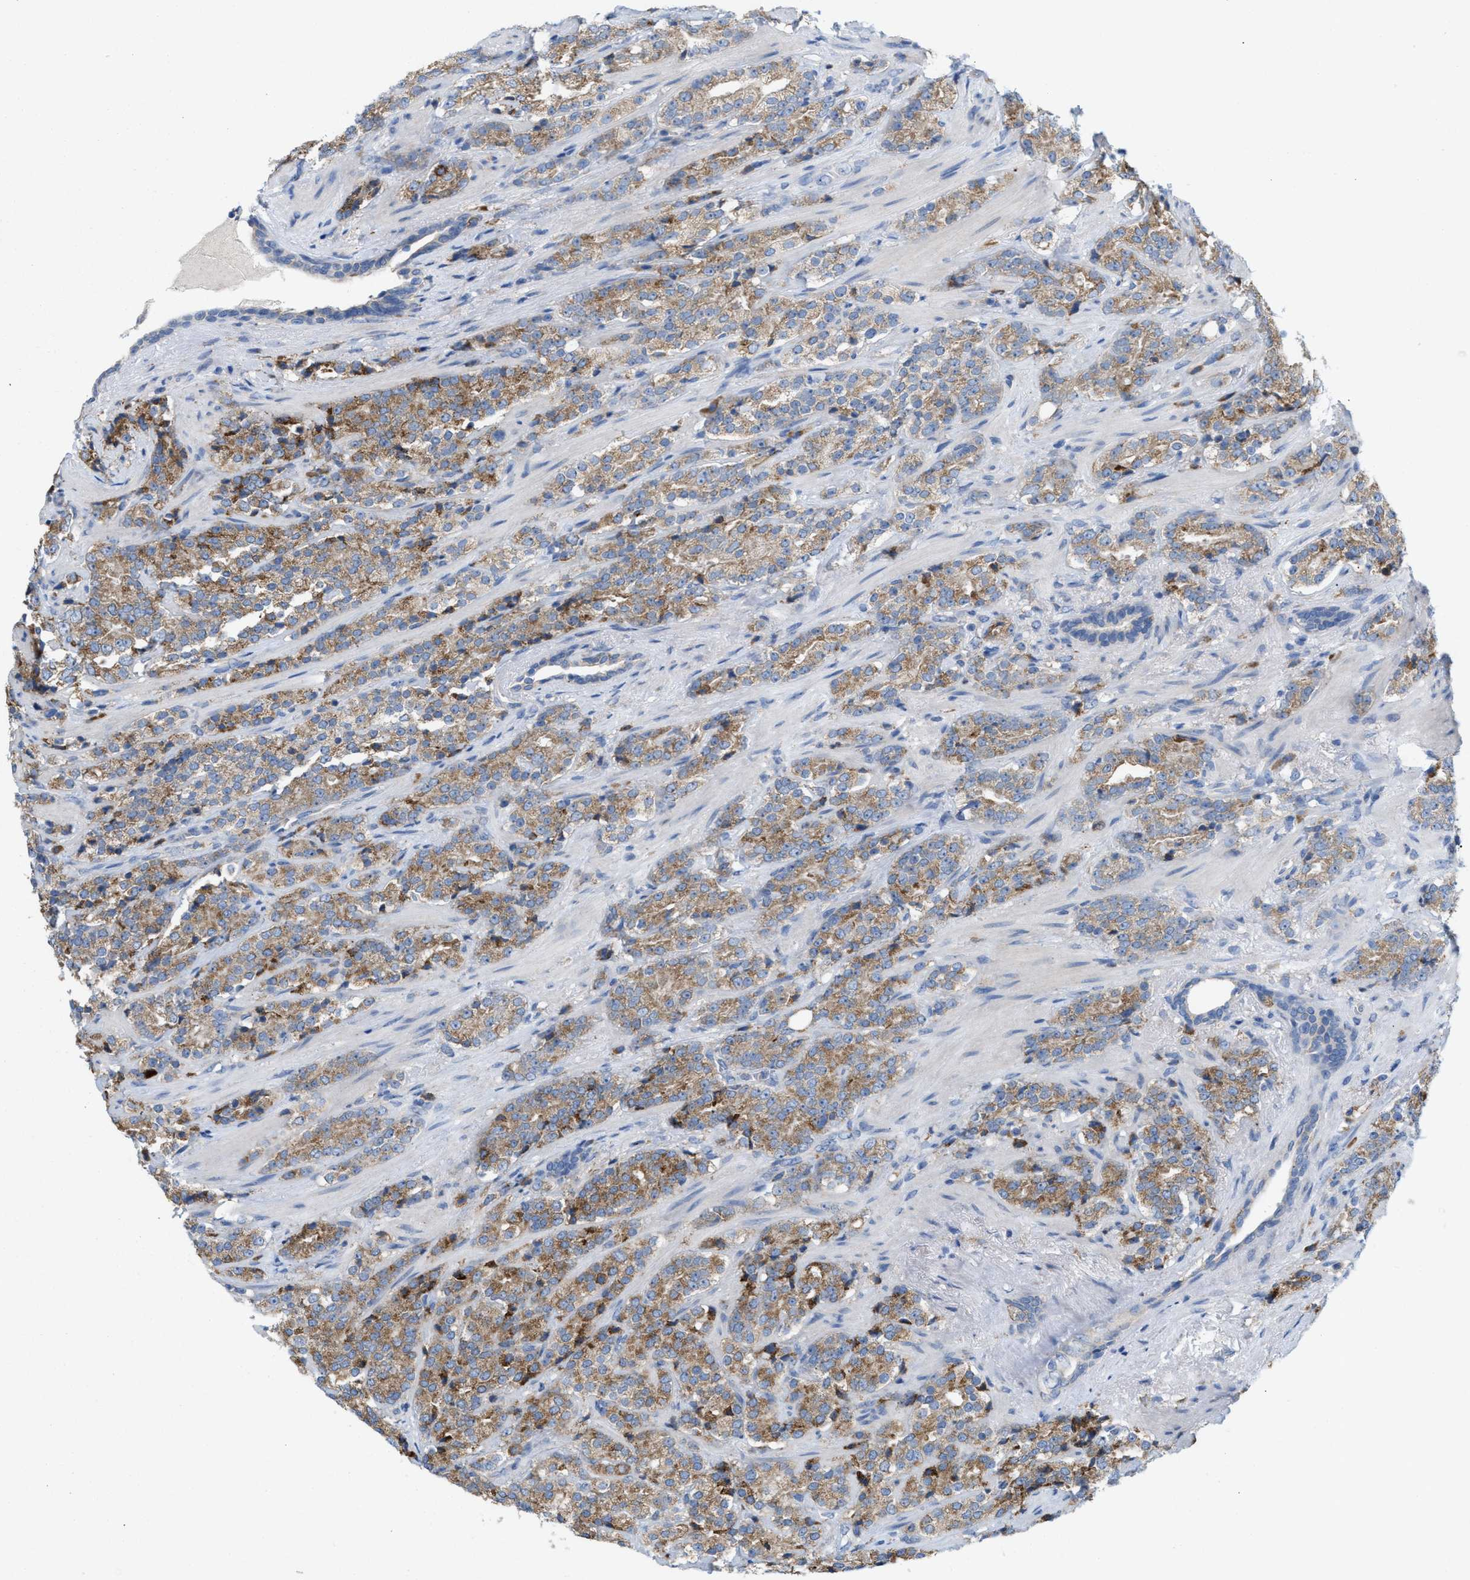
{"staining": {"intensity": "moderate", "quantity": ">75%", "location": "cytoplasmic/membranous"}, "tissue": "prostate cancer", "cell_type": "Tumor cells", "image_type": "cancer", "snomed": [{"axis": "morphology", "description": "Adenocarcinoma, High grade"}, {"axis": "topography", "description": "Prostate"}], "caption": "Protein expression by IHC exhibits moderate cytoplasmic/membranous positivity in about >75% of tumor cells in adenocarcinoma (high-grade) (prostate).", "gene": "DYNC2I1", "patient": {"sex": "male", "age": 71}}